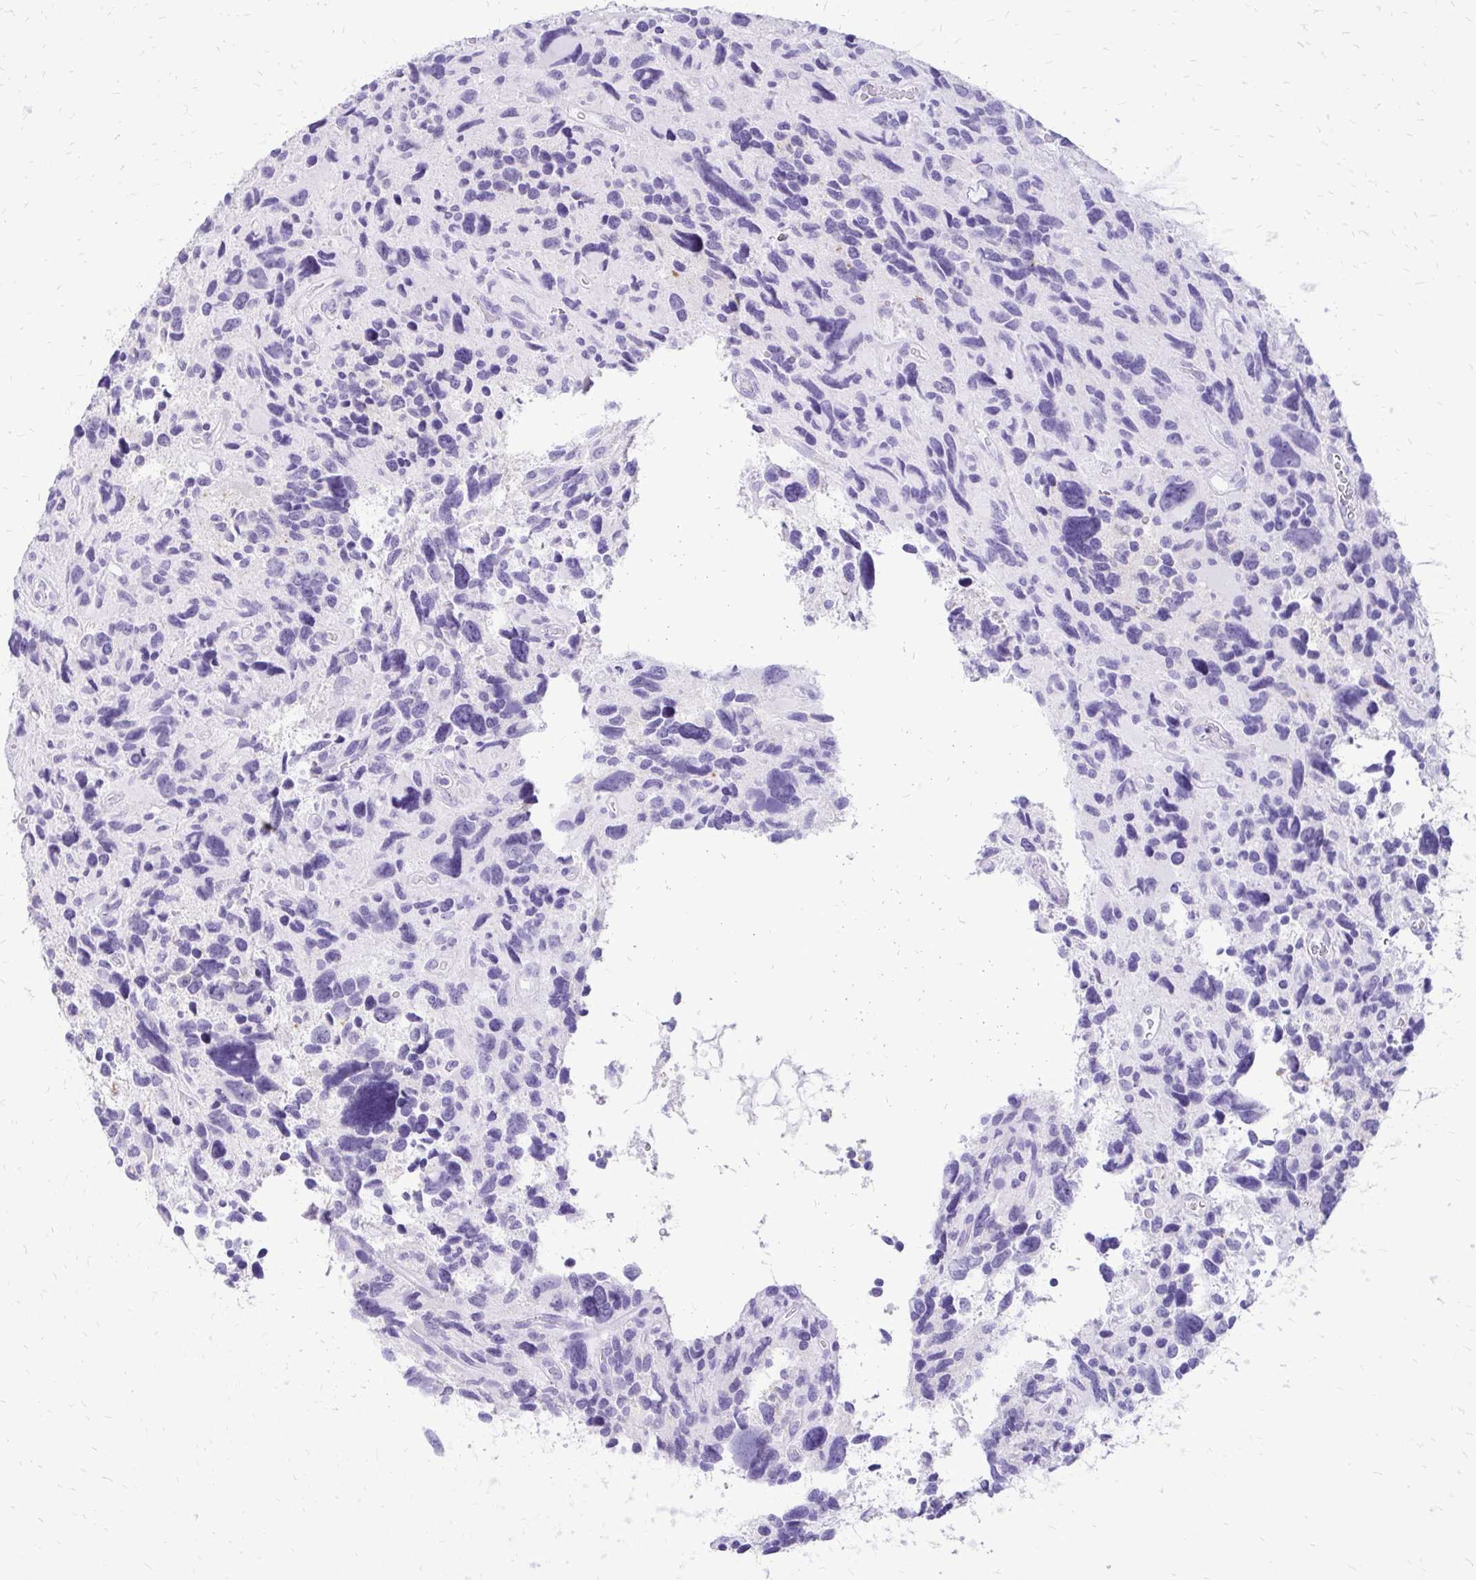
{"staining": {"intensity": "negative", "quantity": "none", "location": "none"}, "tissue": "glioma", "cell_type": "Tumor cells", "image_type": "cancer", "snomed": [{"axis": "morphology", "description": "Glioma, malignant, High grade"}, {"axis": "topography", "description": "Brain"}], "caption": "High power microscopy micrograph of an immunohistochemistry (IHC) histopathology image of glioma, revealing no significant positivity in tumor cells.", "gene": "SLC32A1", "patient": {"sex": "male", "age": 46}}